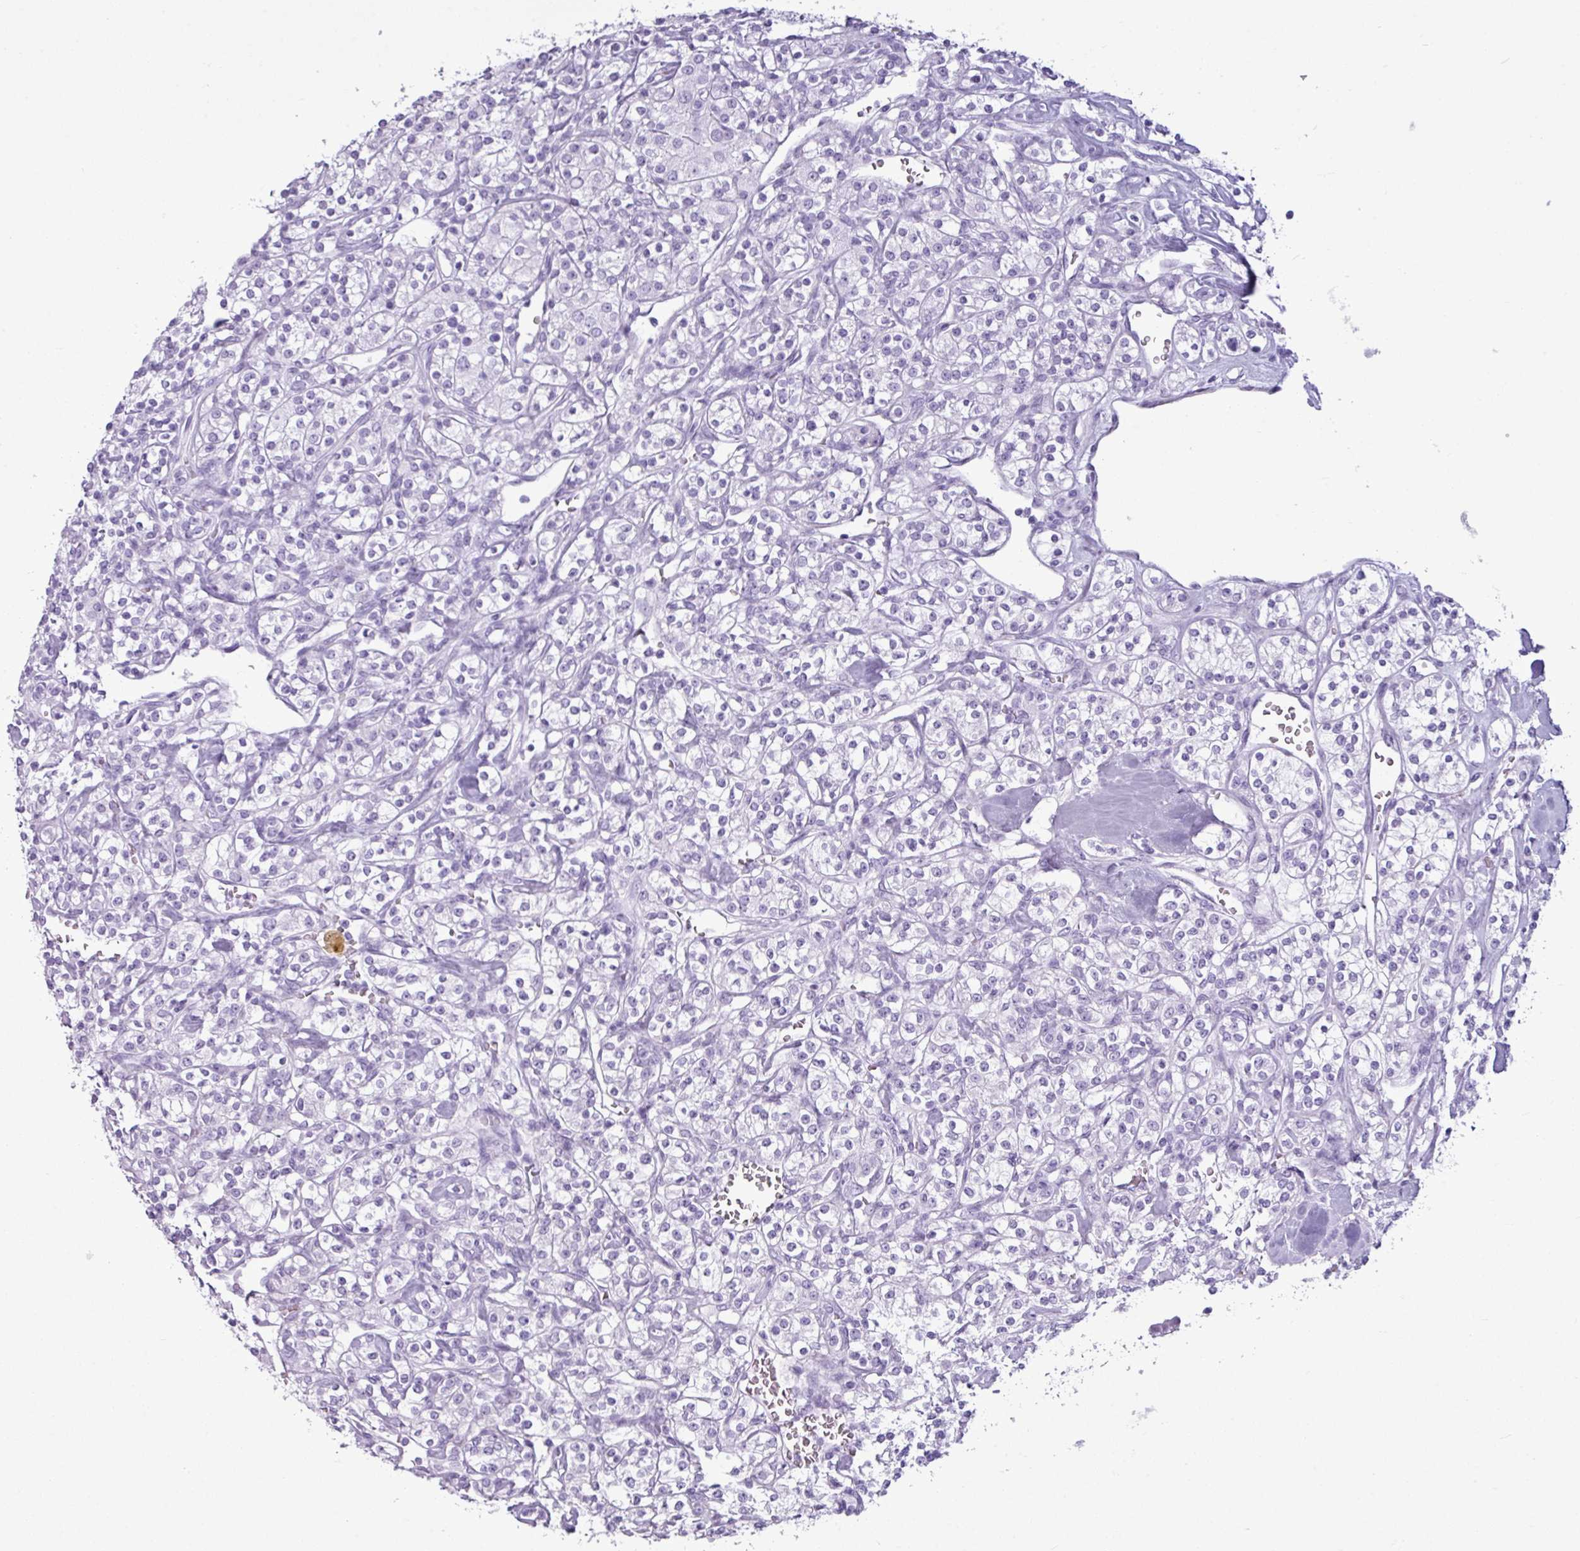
{"staining": {"intensity": "negative", "quantity": "none", "location": "none"}, "tissue": "renal cancer", "cell_type": "Tumor cells", "image_type": "cancer", "snomed": [{"axis": "morphology", "description": "Adenocarcinoma, NOS"}, {"axis": "topography", "description": "Kidney"}], "caption": "Image shows no significant protein expression in tumor cells of renal adenocarcinoma.", "gene": "AMY1B", "patient": {"sex": "male", "age": 77}}